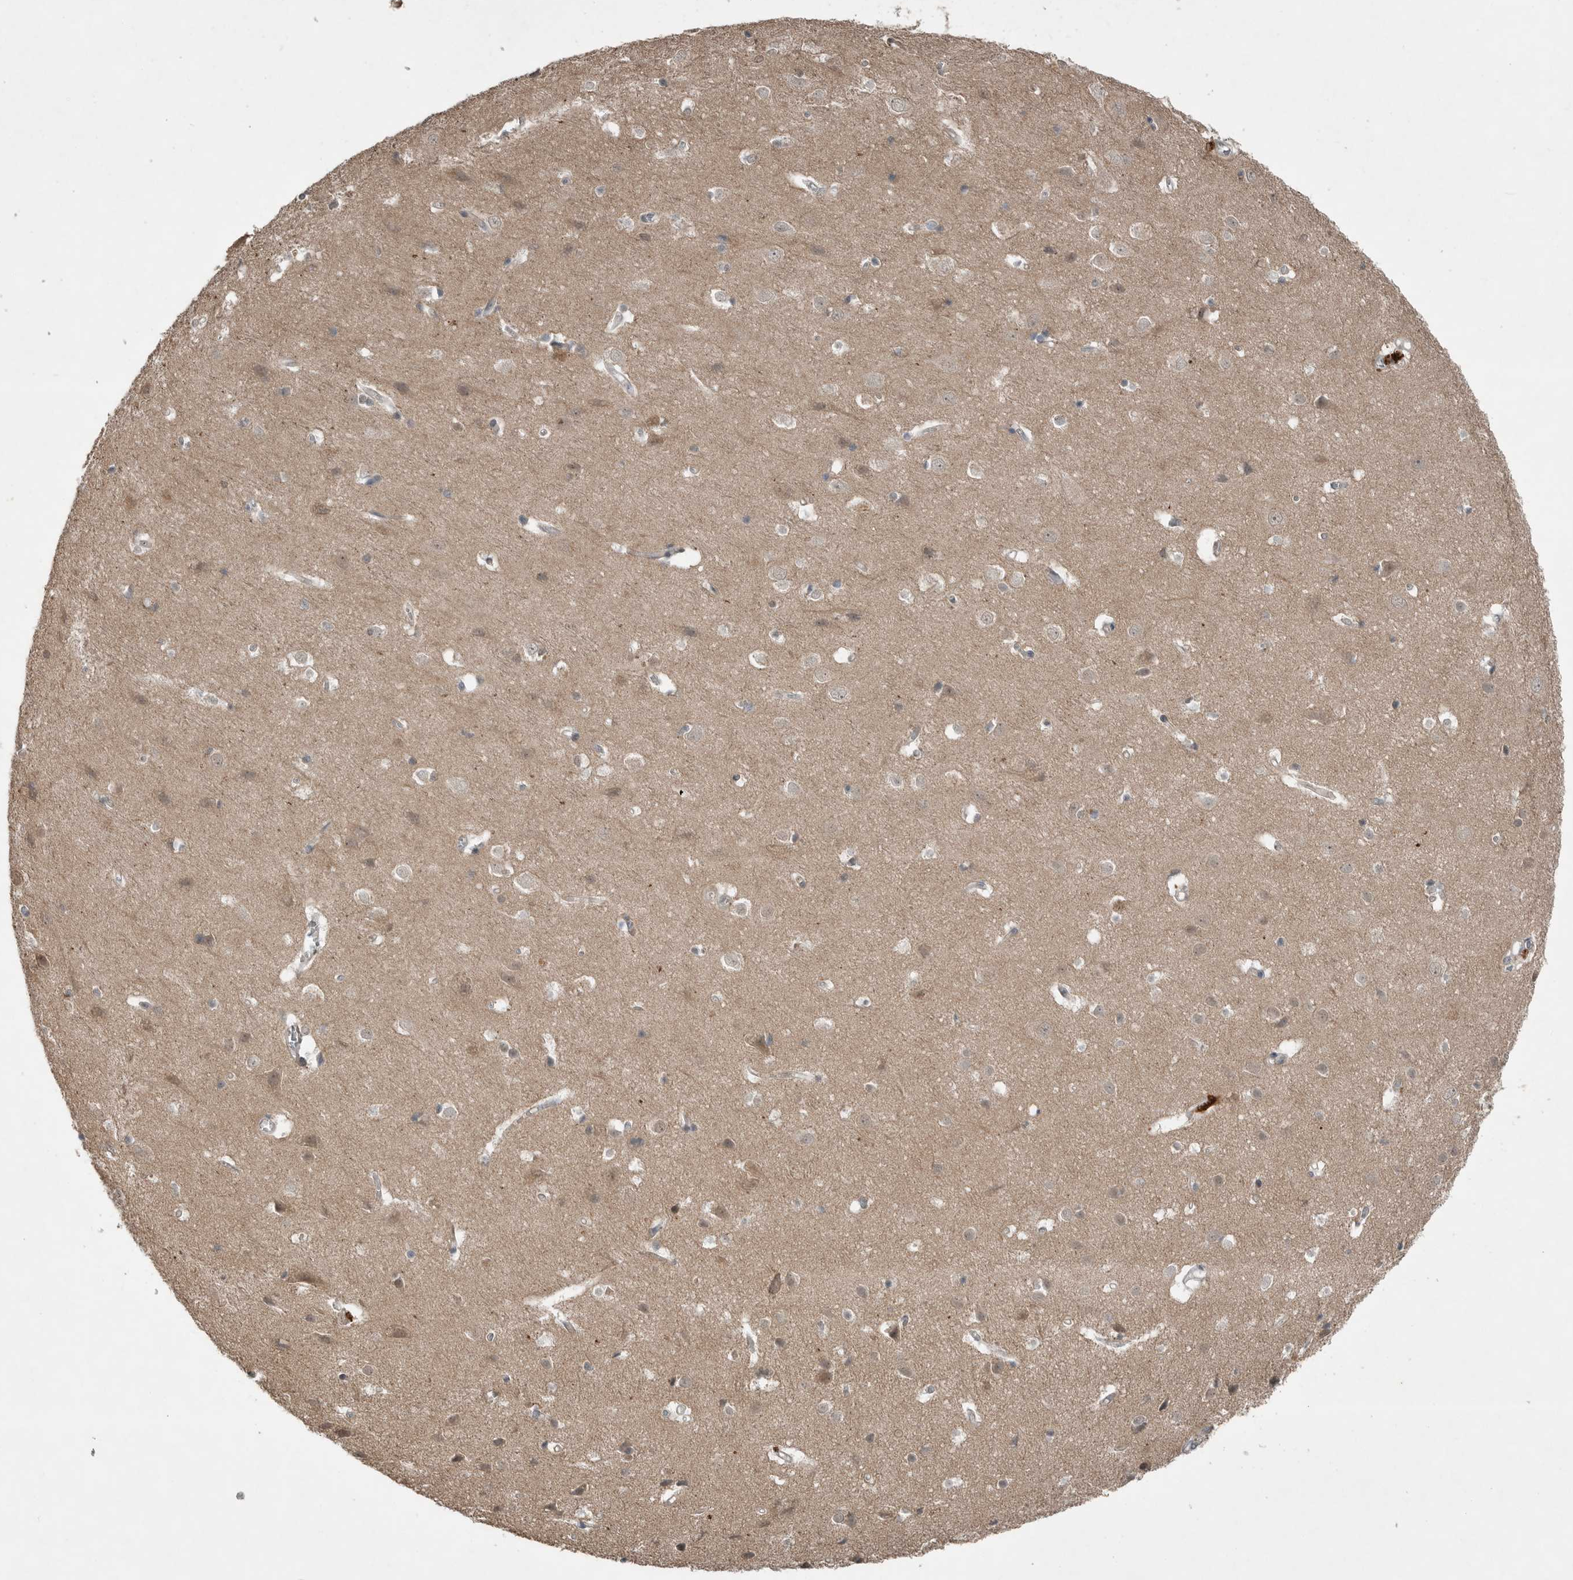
{"staining": {"intensity": "weak", "quantity": ">75%", "location": "cytoplasmic/membranous"}, "tissue": "cerebral cortex", "cell_type": "Endothelial cells", "image_type": "normal", "snomed": [{"axis": "morphology", "description": "Normal tissue, NOS"}, {"axis": "topography", "description": "Cerebral cortex"}], "caption": "Immunohistochemical staining of normal cerebral cortex reveals weak cytoplasmic/membranous protein staining in approximately >75% of endothelial cells.", "gene": "MFAP3L", "patient": {"sex": "male", "age": 54}}